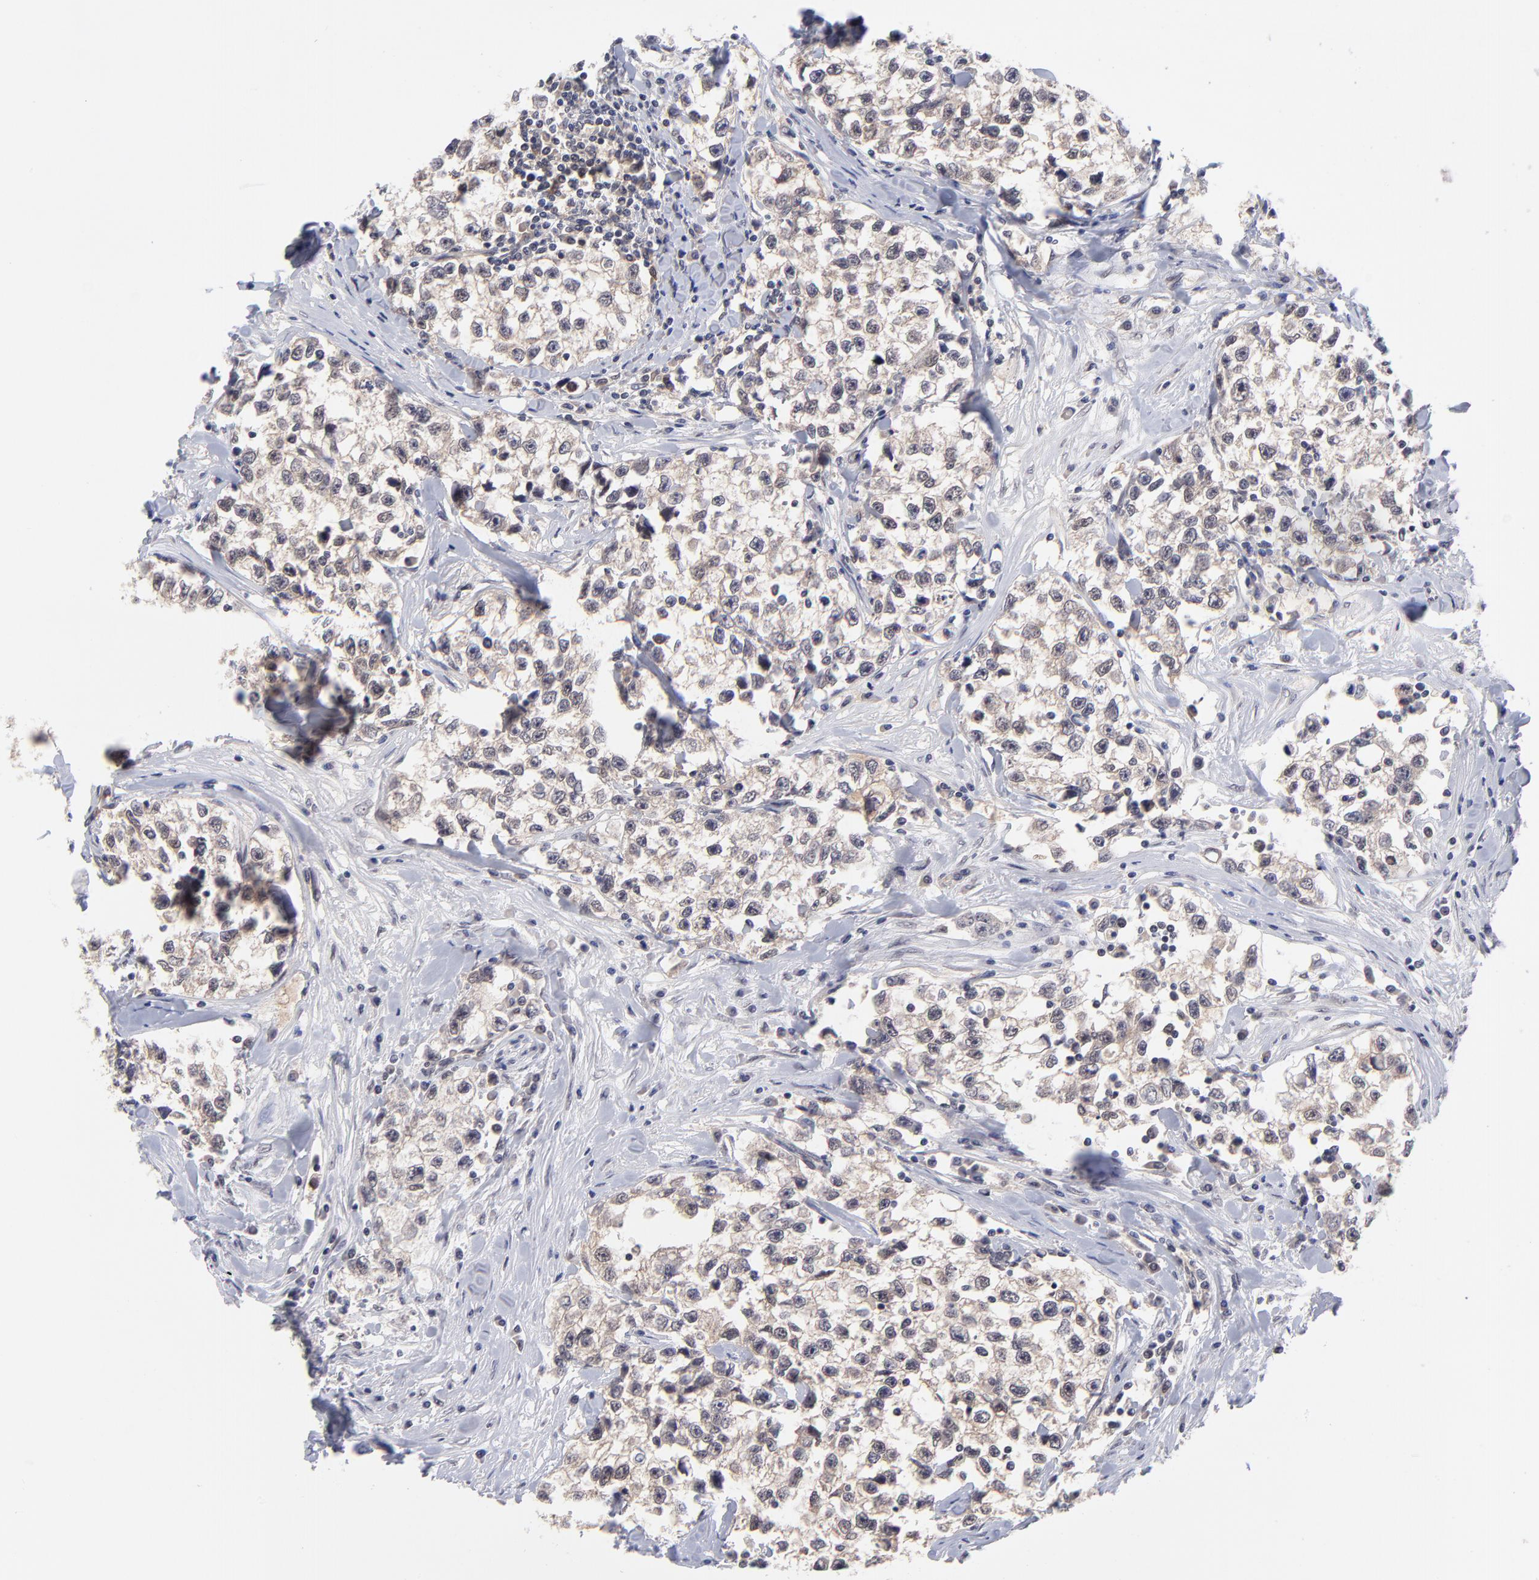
{"staining": {"intensity": "weak", "quantity": ">75%", "location": "cytoplasmic/membranous"}, "tissue": "testis cancer", "cell_type": "Tumor cells", "image_type": "cancer", "snomed": [{"axis": "morphology", "description": "Seminoma, NOS"}, {"axis": "morphology", "description": "Carcinoma, Embryonal, NOS"}, {"axis": "topography", "description": "Testis"}], "caption": "This is an image of IHC staining of testis cancer (embryonal carcinoma), which shows weak staining in the cytoplasmic/membranous of tumor cells.", "gene": "UBE2E3", "patient": {"sex": "male", "age": 30}}